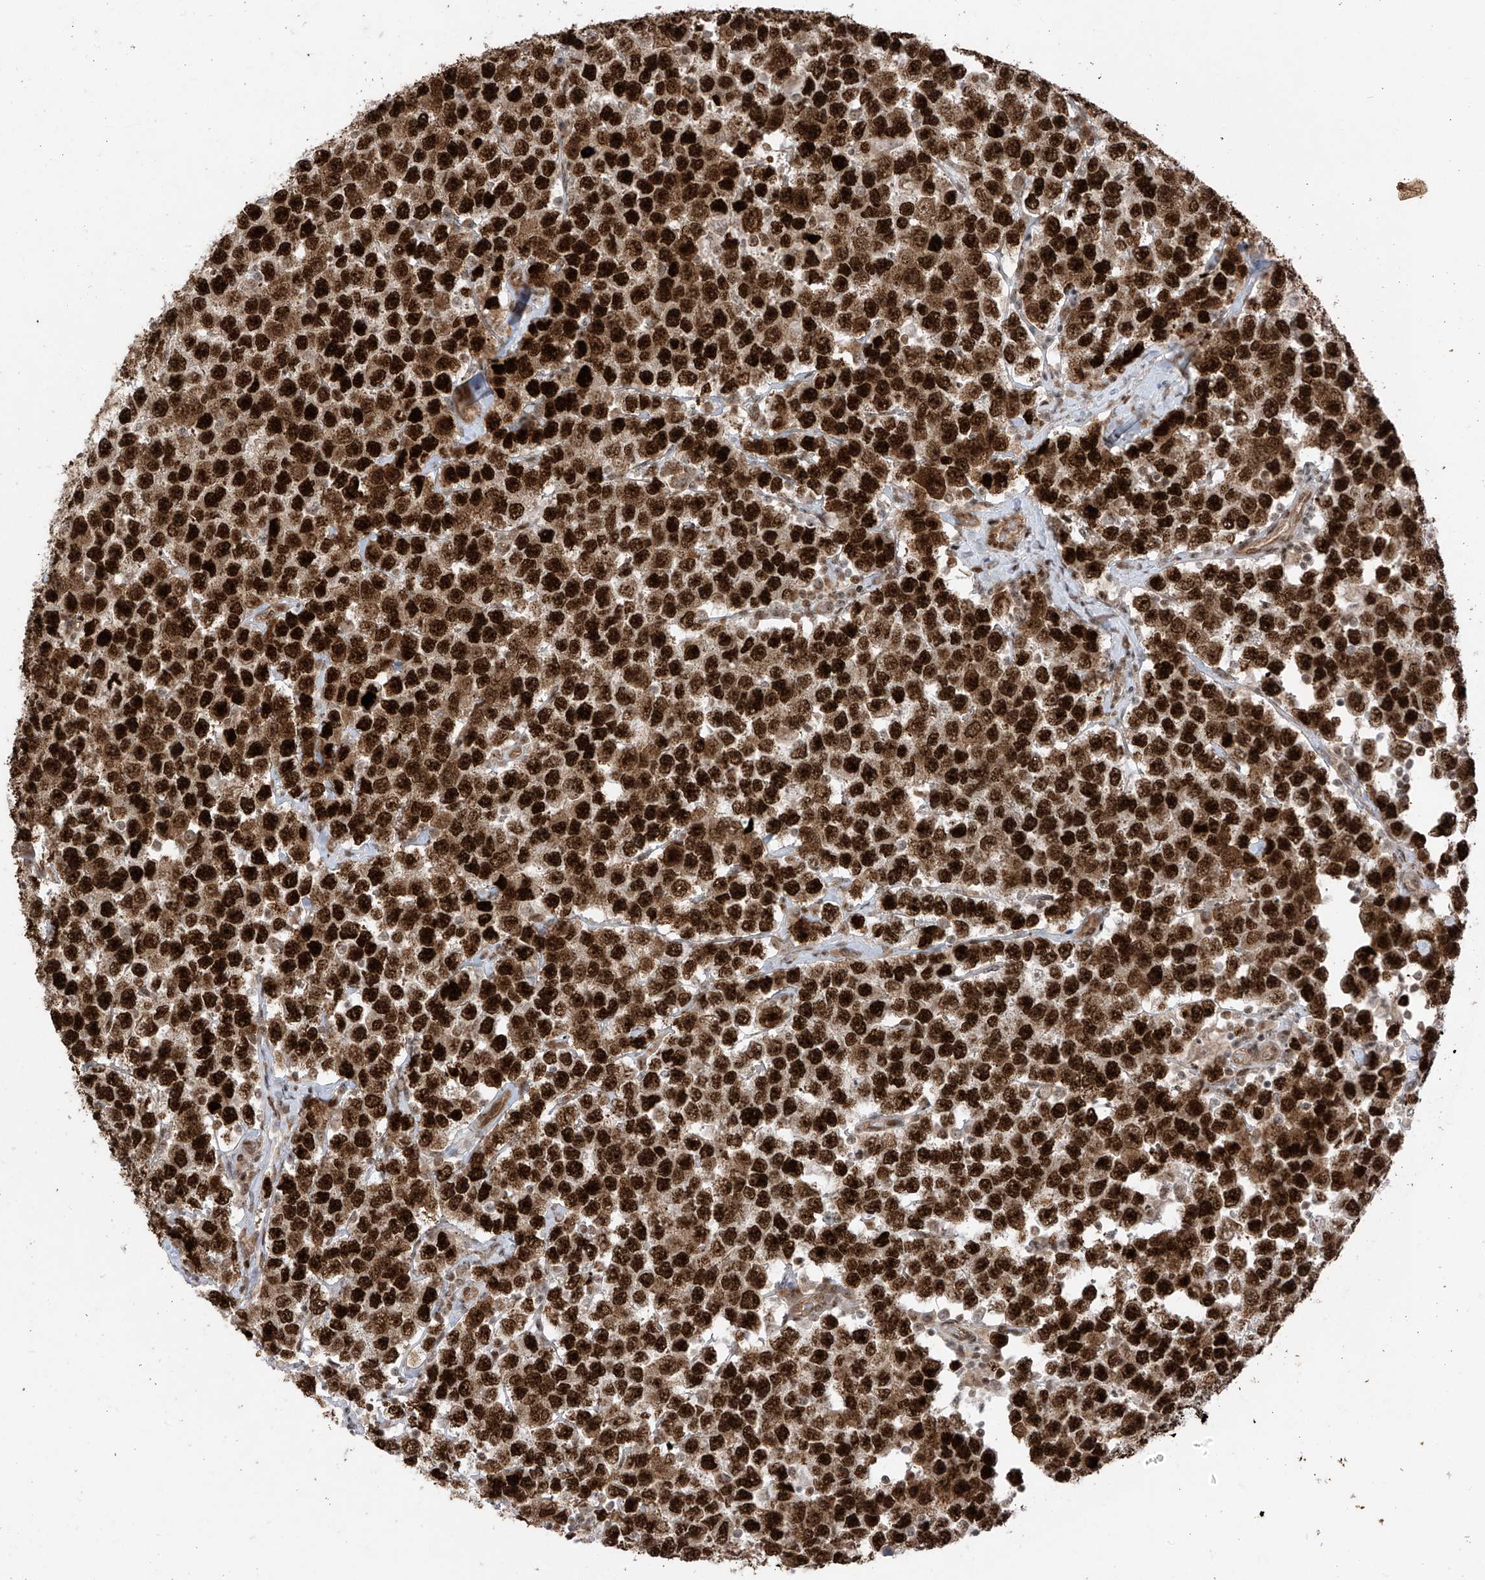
{"staining": {"intensity": "strong", "quantity": ">75%", "location": "nuclear"}, "tissue": "testis cancer", "cell_type": "Tumor cells", "image_type": "cancer", "snomed": [{"axis": "morphology", "description": "Seminoma, NOS"}, {"axis": "topography", "description": "Testis"}], "caption": "Immunohistochemistry (IHC) of human testis seminoma displays high levels of strong nuclear positivity in about >75% of tumor cells.", "gene": "ARHGEF3", "patient": {"sex": "male", "age": 28}}